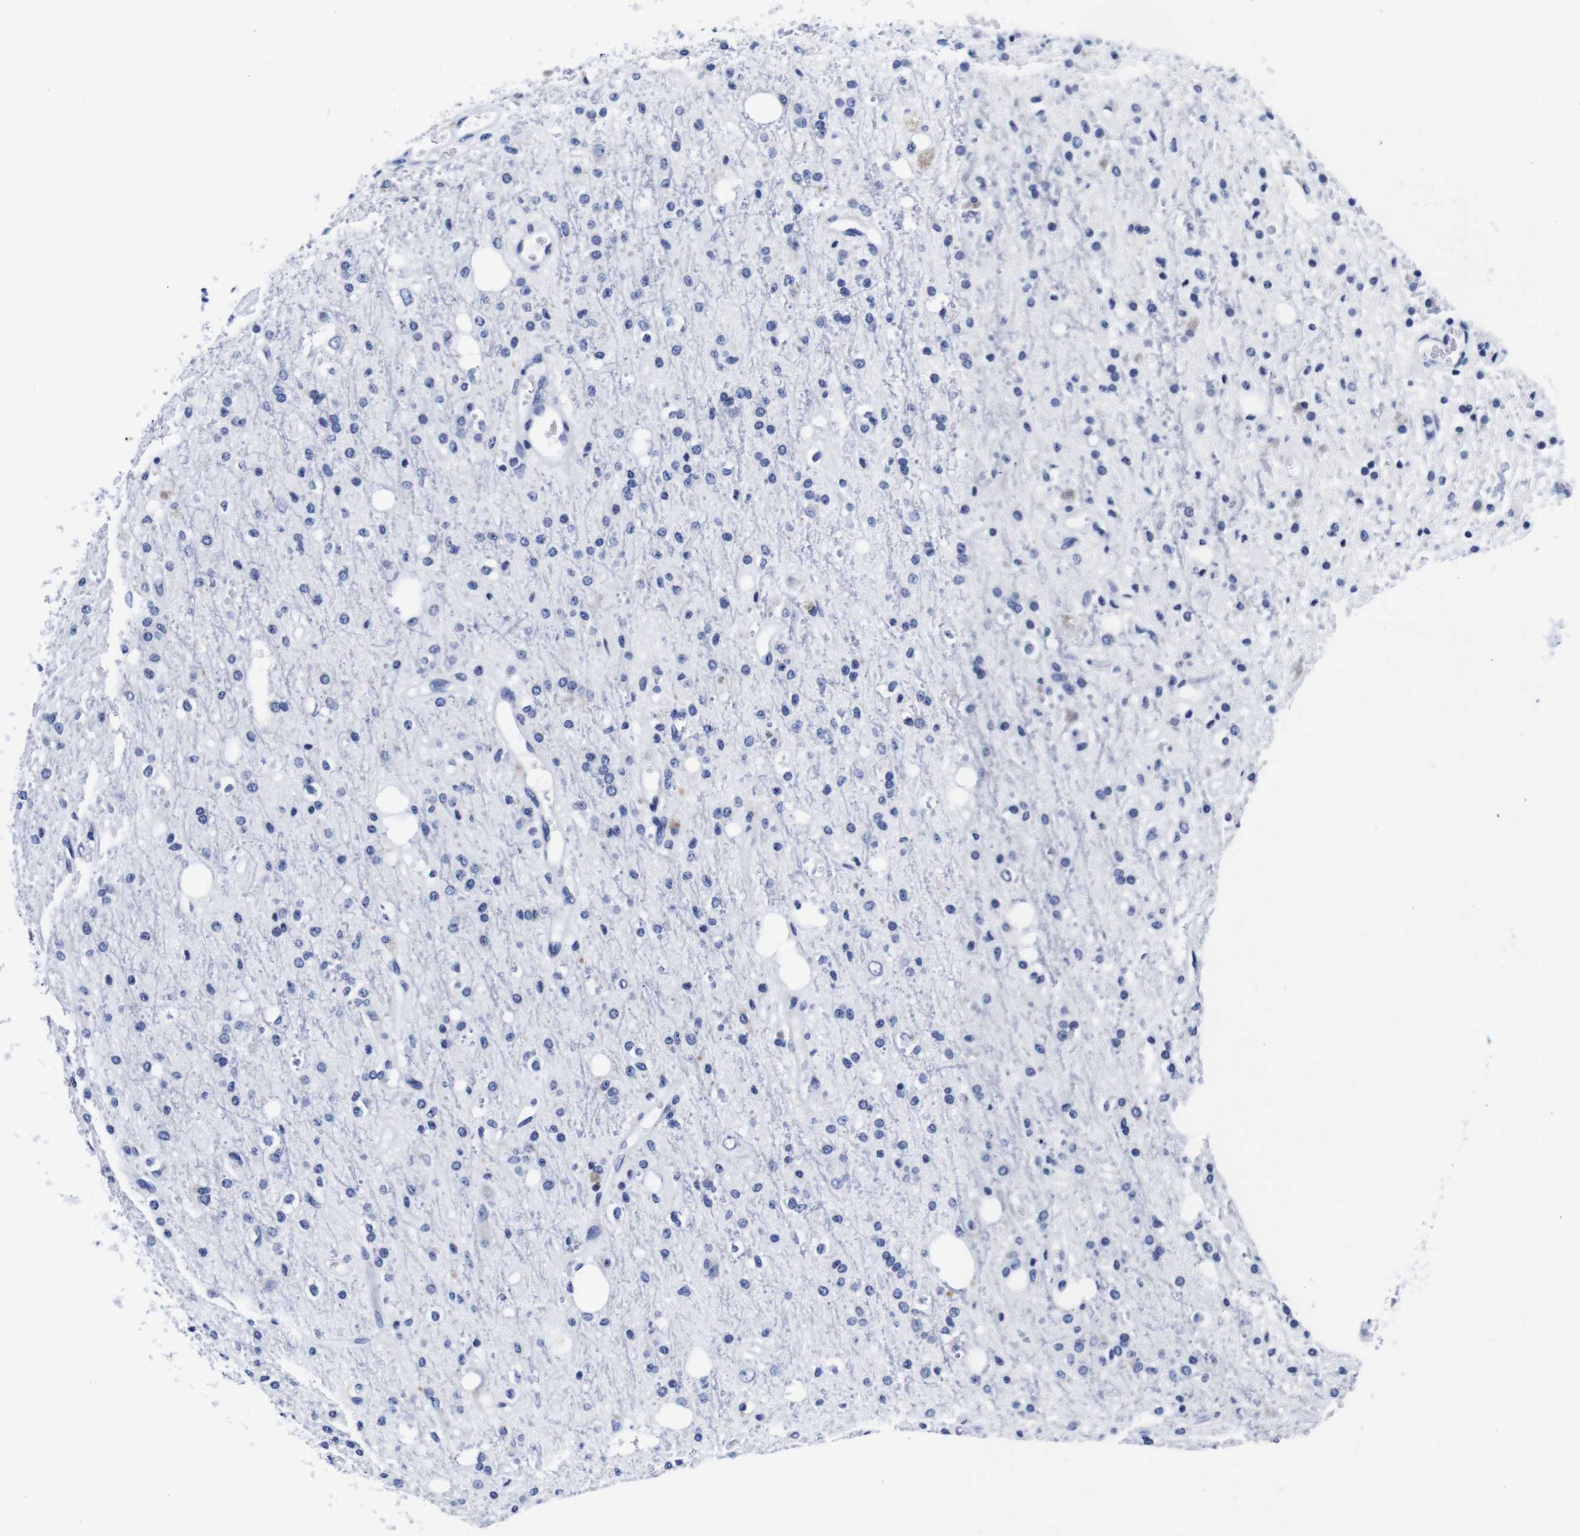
{"staining": {"intensity": "negative", "quantity": "none", "location": "none"}, "tissue": "glioma", "cell_type": "Tumor cells", "image_type": "cancer", "snomed": [{"axis": "morphology", "description": "Glioma, malignant, High grade"}, {"axis": "topography", "description": "Brain"}], "caption": "Immunohistochemistry (IHC) histopathology image of human glioma stained for a protein (brown), which displays no positivity in tumor cells.", "gene": "CLEC4G", "patient": {"sex": "male", "age": 47}}